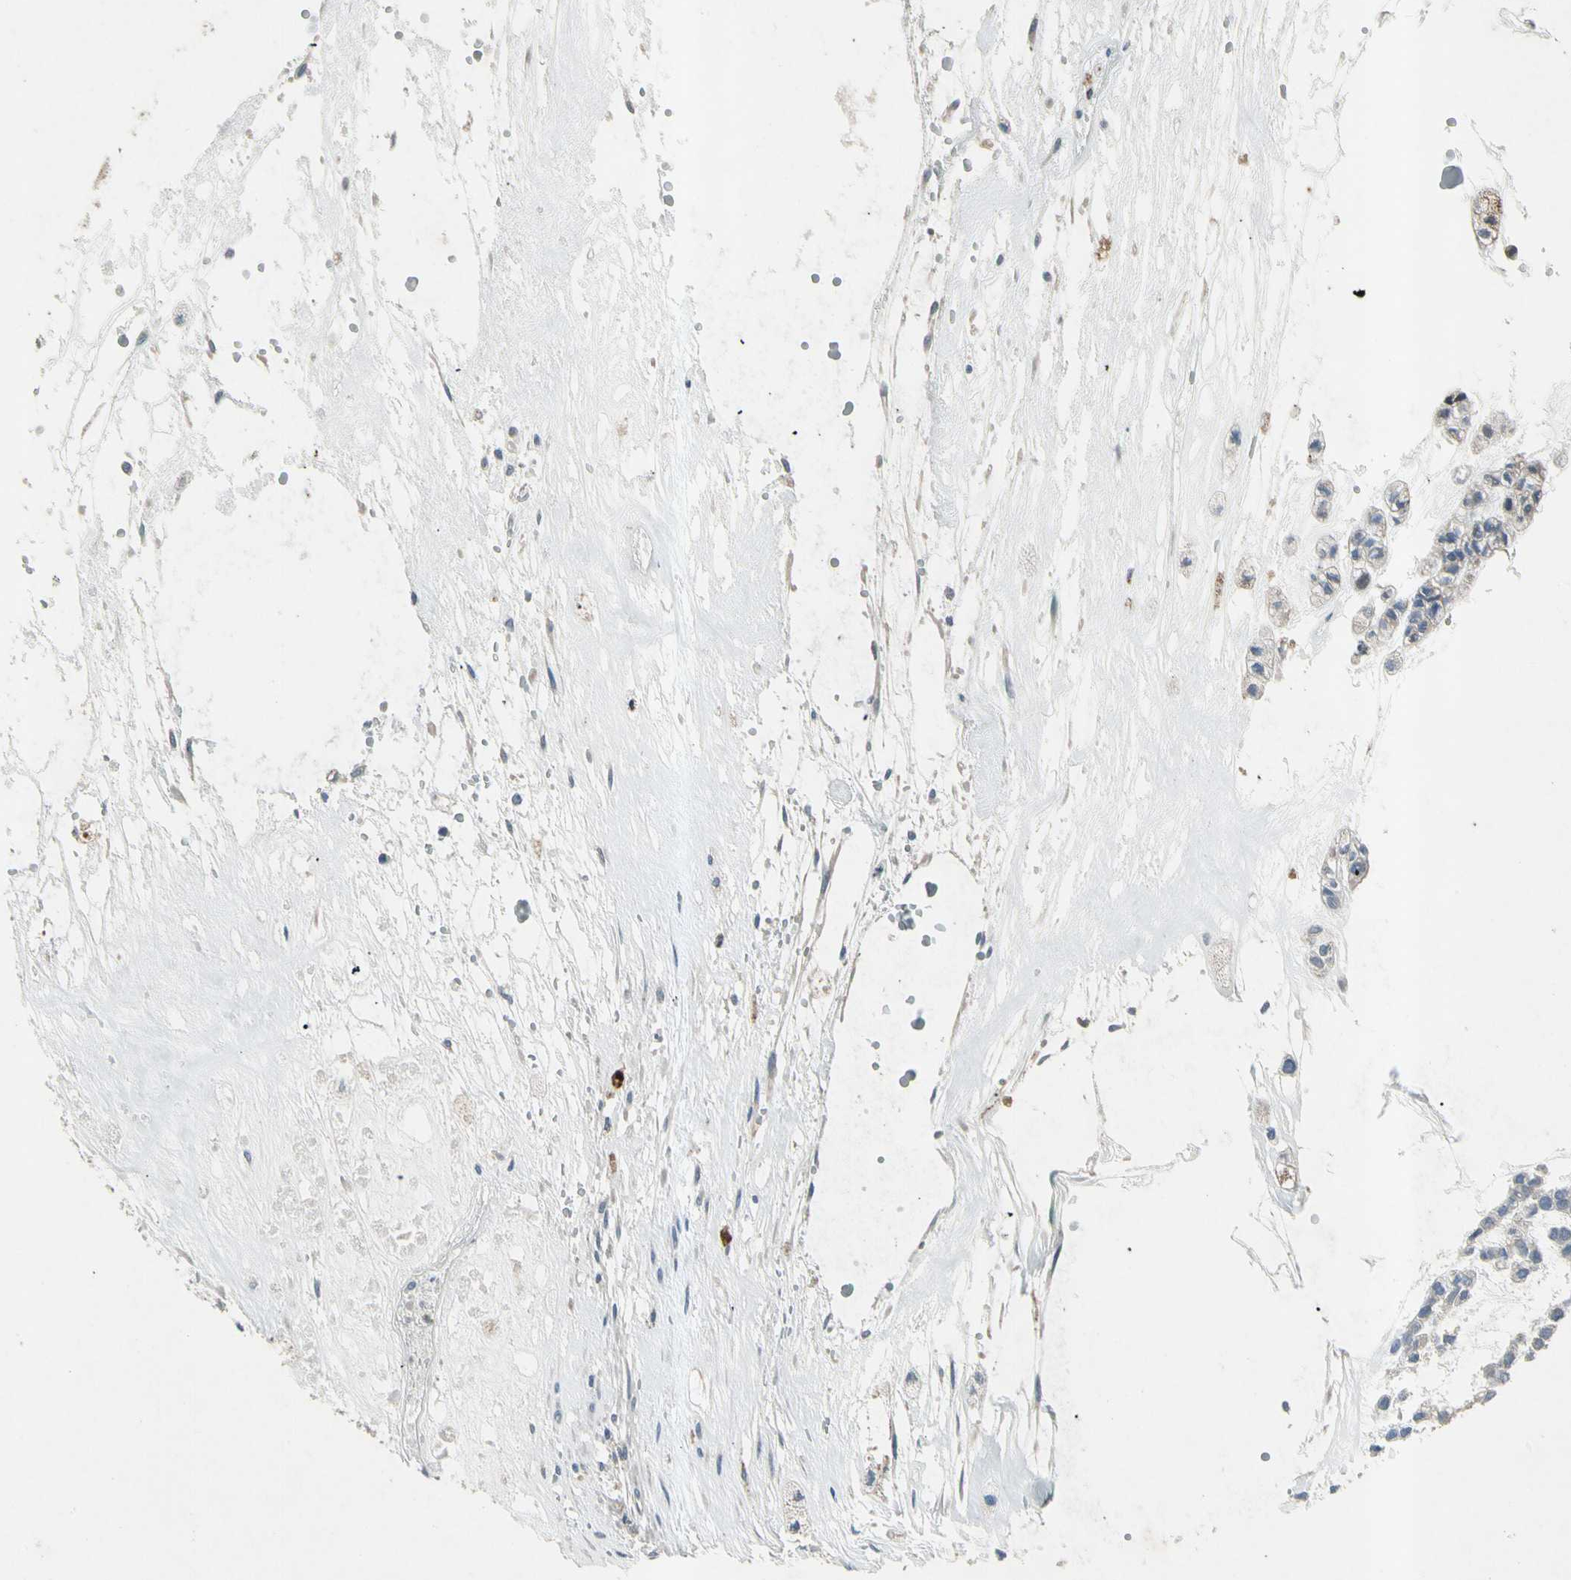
{"staining": {"intensity": "negative", "quantity": "none", "location": "none"}, "tissue": "head and neck cancer", "cell_type": "Tumor cells", "image_type": "cancer", "snomed": [{"axis": "morphology", "description": "Adenocarcinoma, NOS"}, {"axis": "morphology", "description": "Adenoma, NOS"}, {"axis": "topography", "description": "Head-Neck"}], "caption": "High magnification brightfield microscopy of head and neck adenocarcinoma stained with DAB (brown) and counterstained with hematoxylin (blue): tumor cells show no significant expression.", "gene": "NMI", "patient": {"sex": "female", "age": 55}}